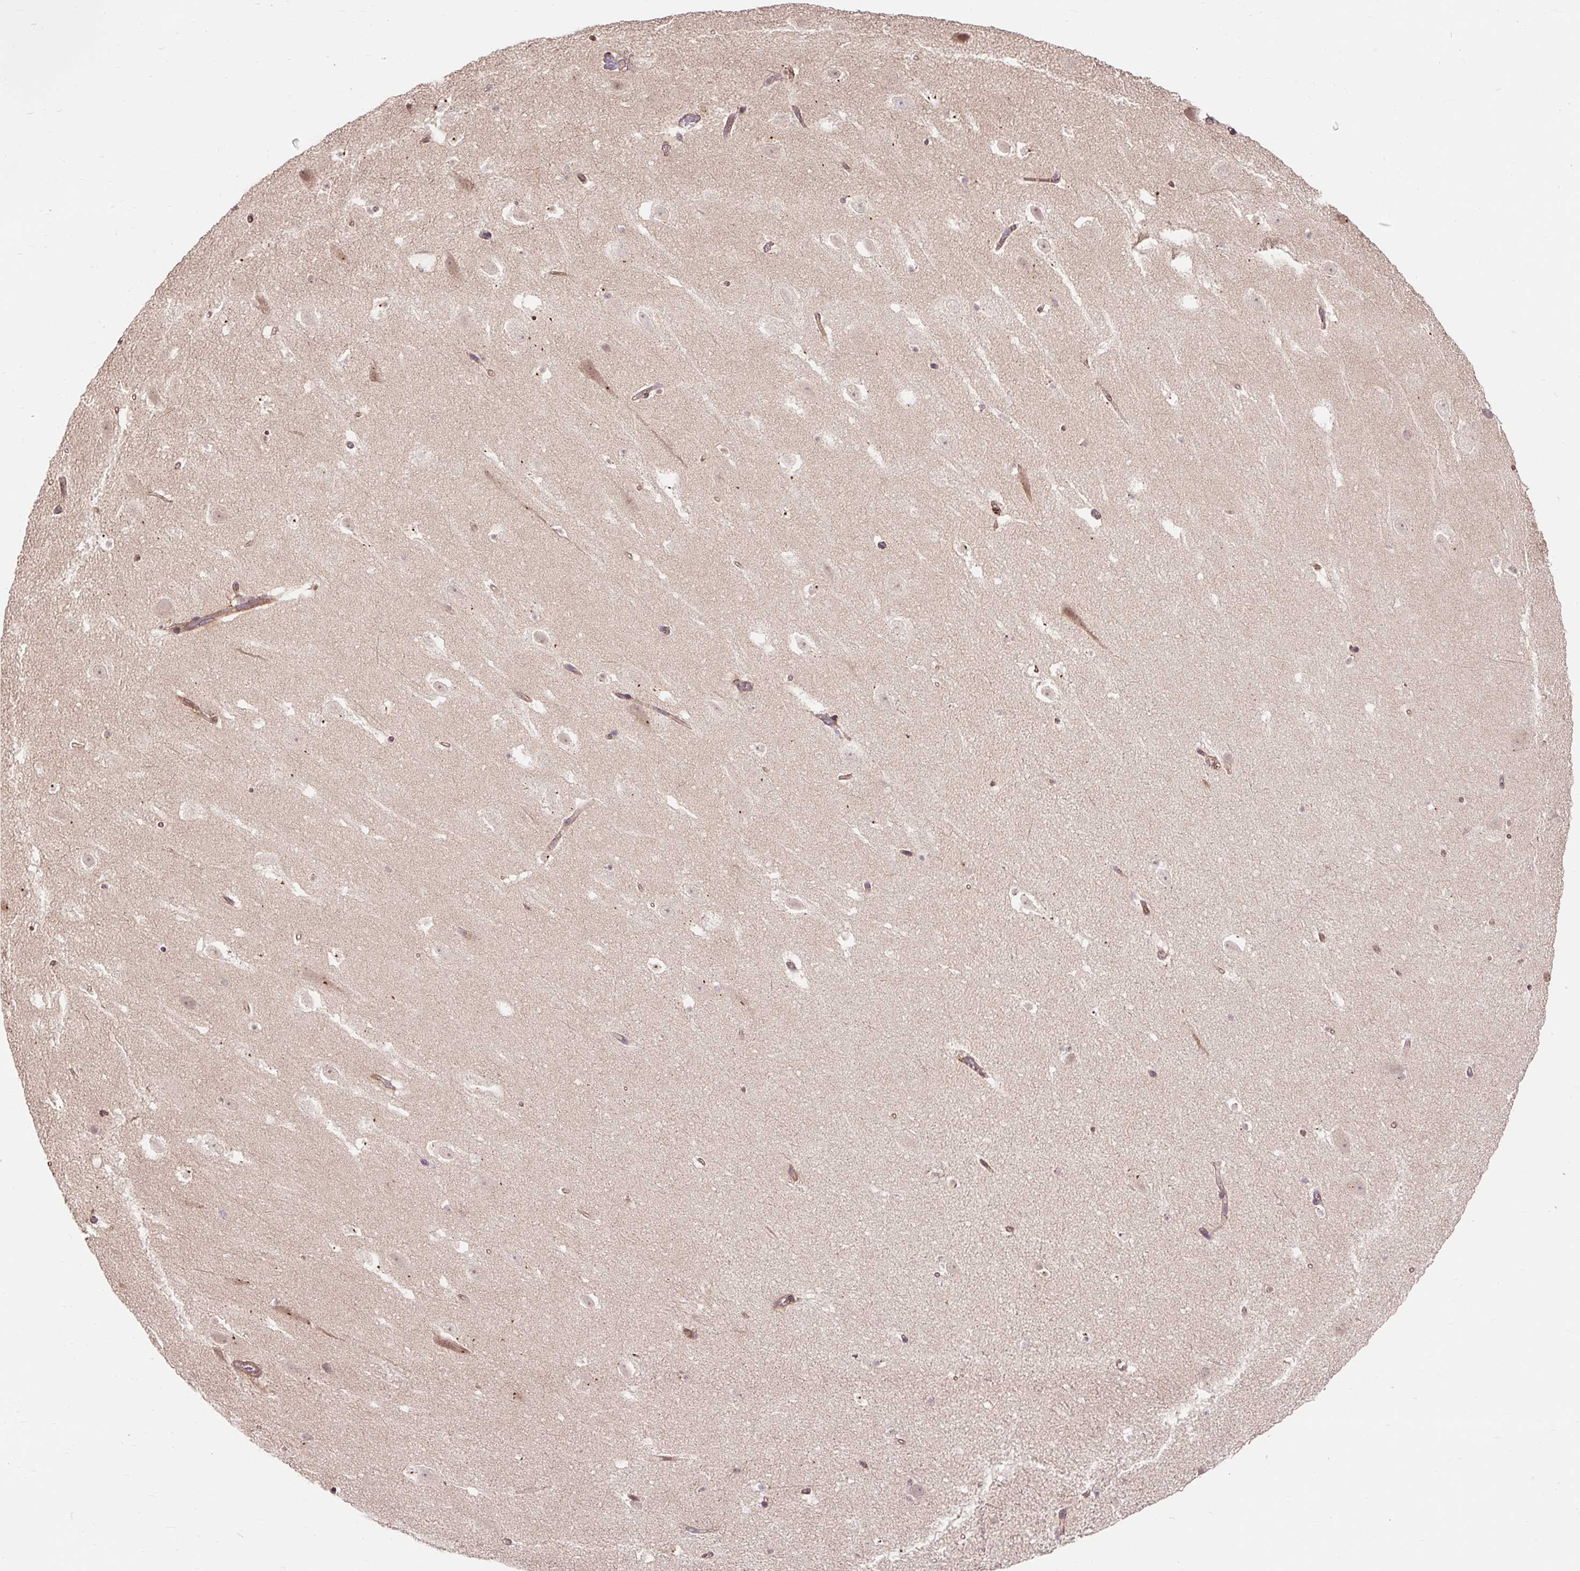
{"staining": {"intensity": "weak", "quantity": "<25%", "location": "cytoplasmic/membranous"}, "tissue": "hippocampus", "cell_type": "Glial cells", "image_type": "normal", "snomed": [{"axis": "morphology", "description": "Normal tissue, NOS"}, {"axis": "topography", "description": "Hippocampus"}], "caption": "DAB (3,3'-diaminobenzidine) immunohistochemical staining of unremarkable hippocampus shows no significant staining in glial cells. The staining was performed using DAB to visualize the protein expression in brown, while the nuclei were stained in blue with hematoxylin (Magnification: 20x).", "gene": "TRIAP1", "patient": {"sex": "male", "age": 37}}